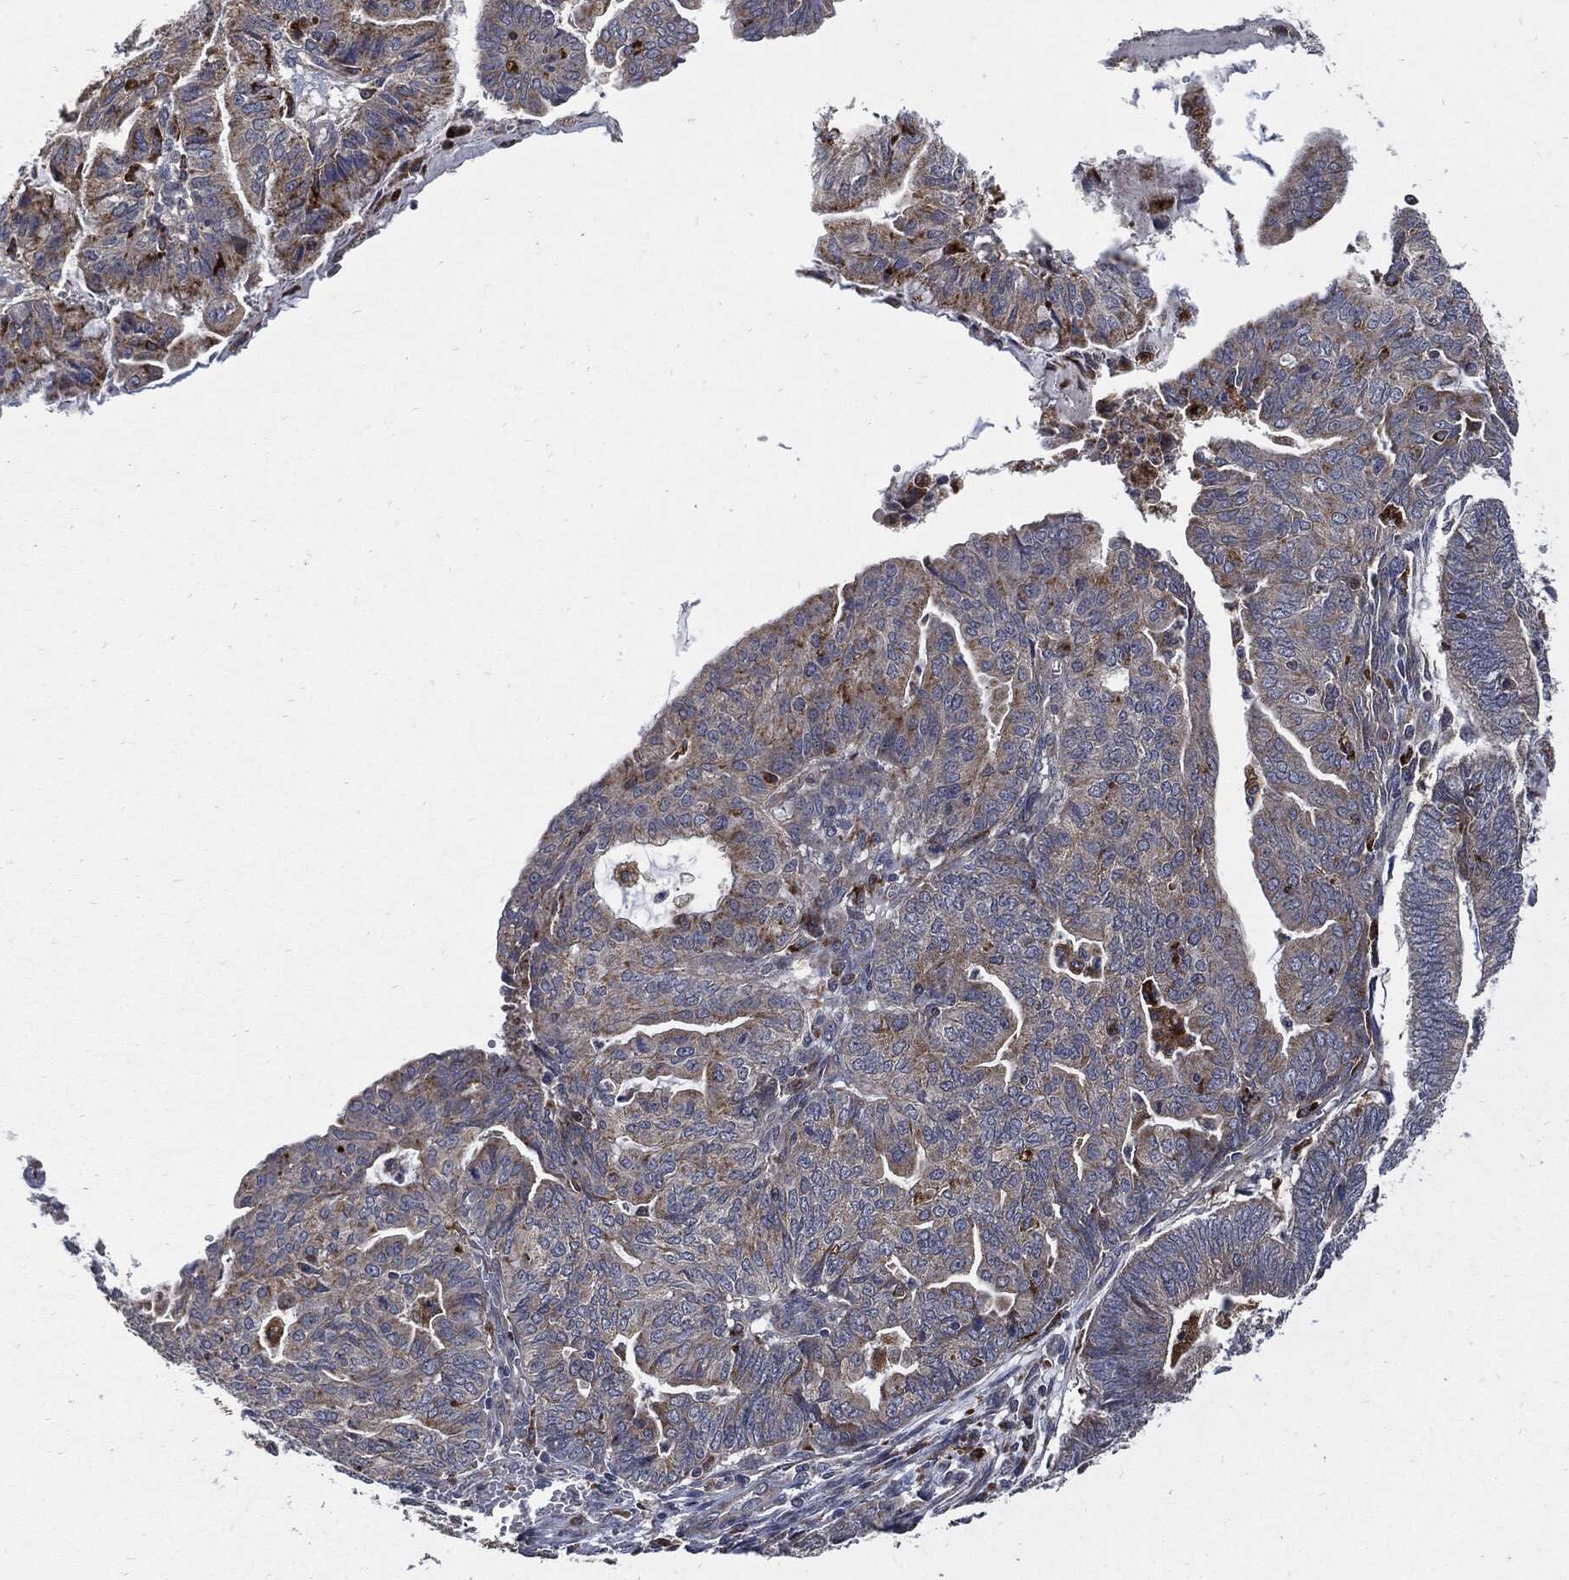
{"staining": {"intensity": "weak", "quantity": "<25%", "location": "cytoplasmic/membranous"}, "tissue": "endometrial cancer", "cell_type": "Tumor cells", "image_type": "cancer", "snomed": [{"axis": "morphology", "description": "Adenocarcinoma, NOS"}, {"axis": "topography", "description": "Endometrium"}], "caption": "Tumor cells are negative for brown protein staining in endometrial cancer.", "gene": "SLC31A2", "patient": {"sex": "female", "age": 82}}